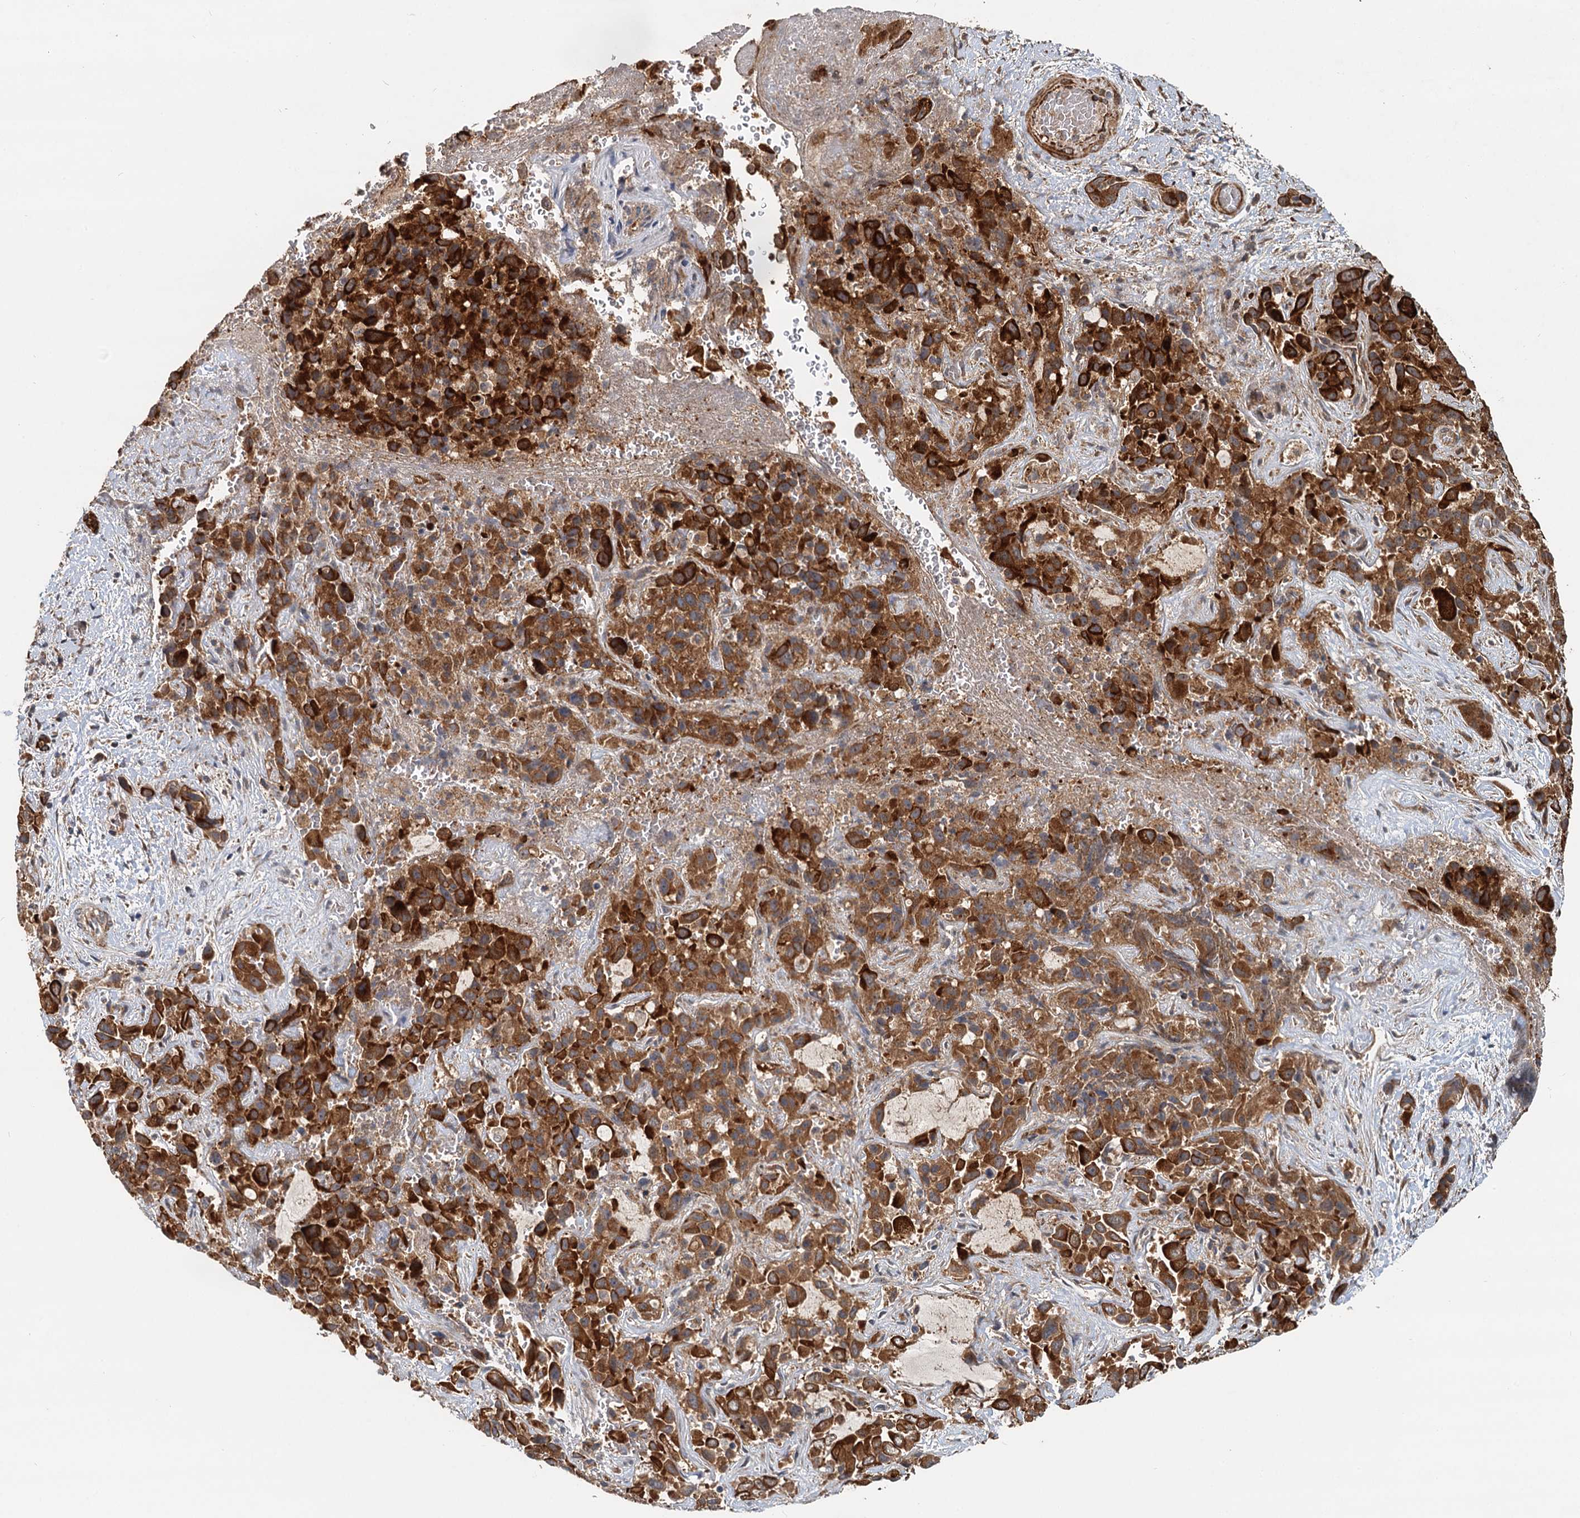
{"staining": {"intensity": "strong", "quantity": ">75%", "location": "cytoplasmic/membranous"}, "tissue": "liver cancer", "cell_type": "Tumor cells", "image_type": "cancer", "snomed": [{"axis": "morphology", "description": "Cholangiocarcinoma"}, {"axis": "topography", "description": "Liver"}], "caption": "Immunohistochemical staining of human cholangiocarcinoma (liver) reveals strong cytoplasmic/membranous protein positivity in approximately >75% of tumor cells.", "gene": "LRRK2", "patient": {"sex": "female", "age": 52}}